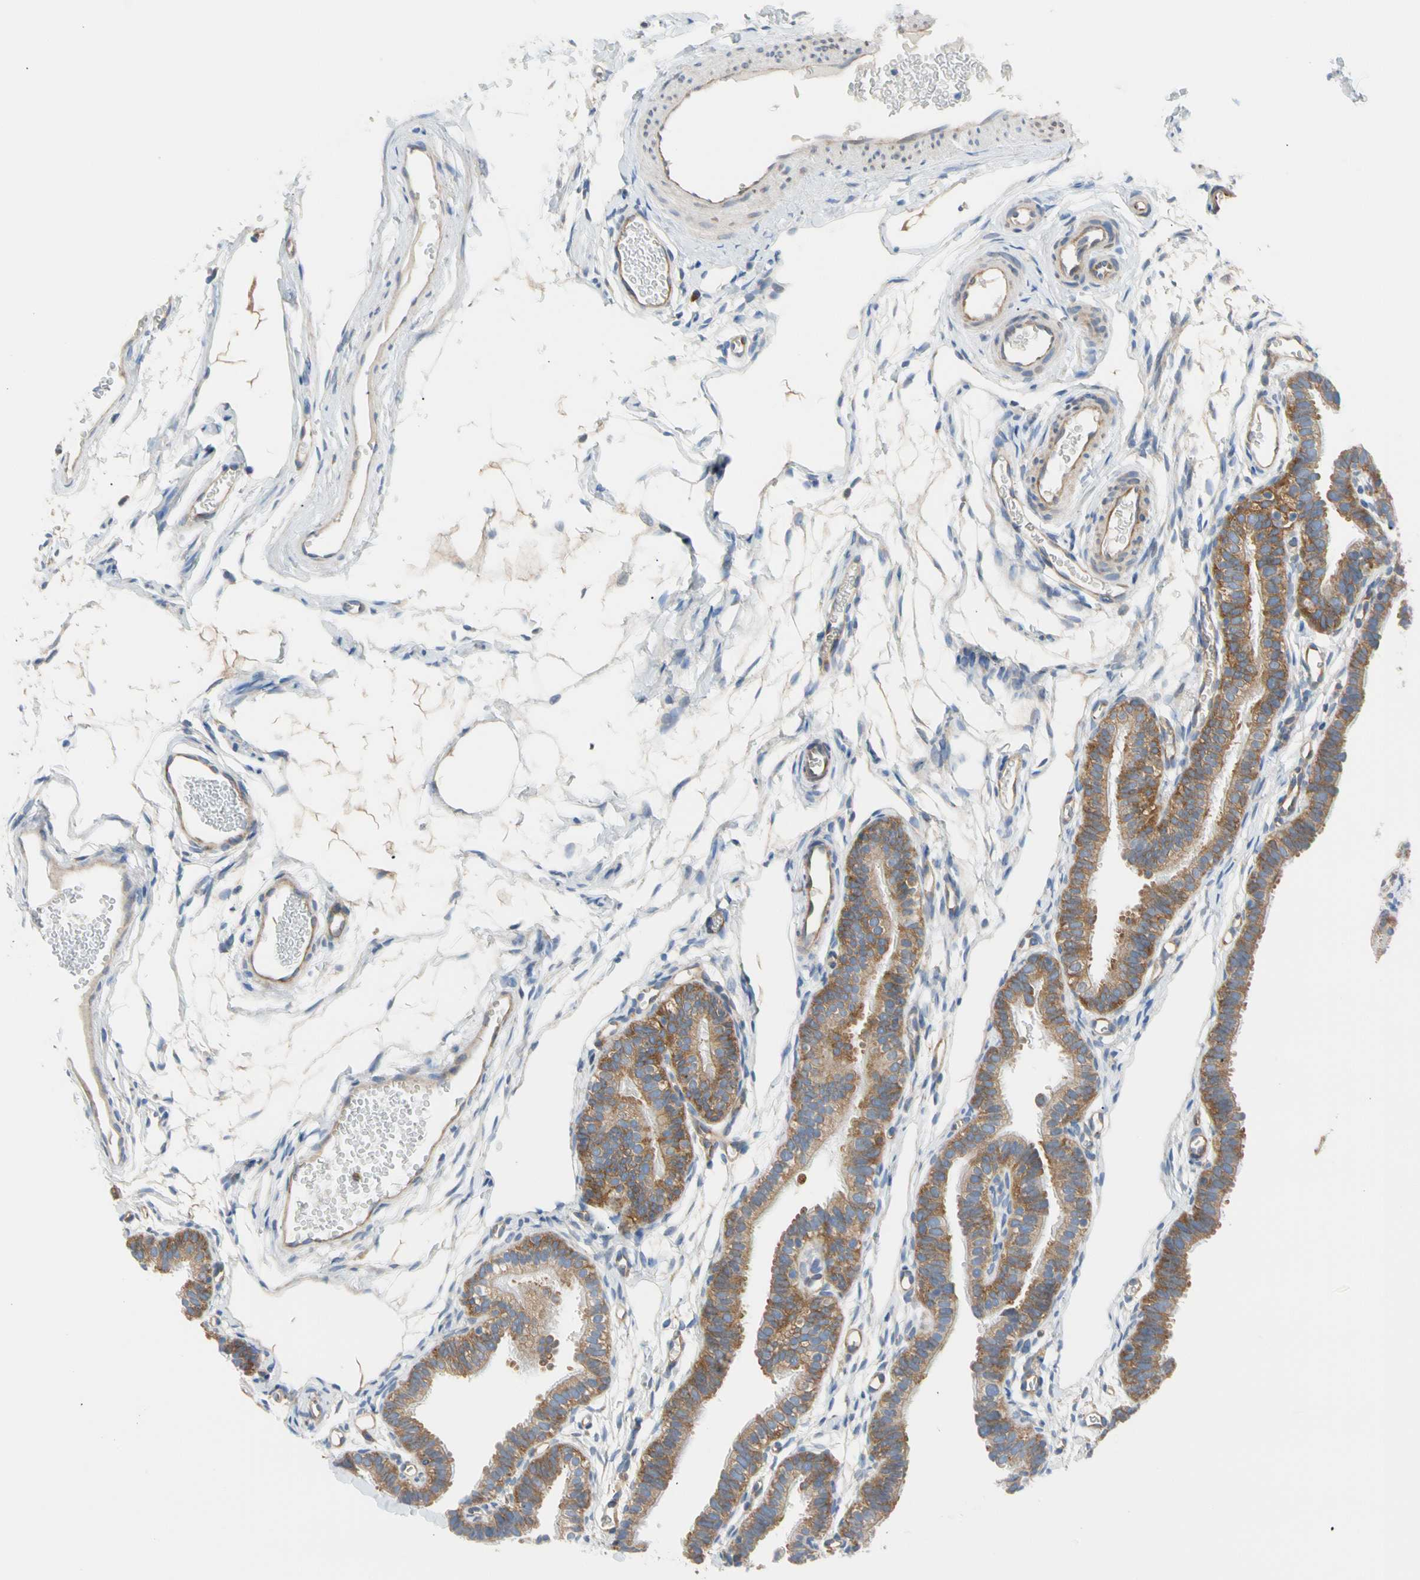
{"staining": {"intensity": "moderate", "quantity": ">75%", "location": "cytoplasmic/membranous"}, "tissue": "fallopian tube", "cell_type": "Glandular cells", "image_type": "normal", "snomed": [{"axis": "morphology", "description": "Normal tissue, NOS"}, {"axis": "topography", "description": "Fallopian tube"}, {"axis": "topography", "description": "Placenta"}], "caption": "Glandular cells reveal medium levels of moderate cytoplasmic/membranous positivity in about >75% of cells in benign human fallopian tube. (DAB (3,3'-diaminobenzidine) IHC with brightfield microscopy, high magnification).", "gene": "GPHN", "patient": {"sex": "female", "age": 34}}